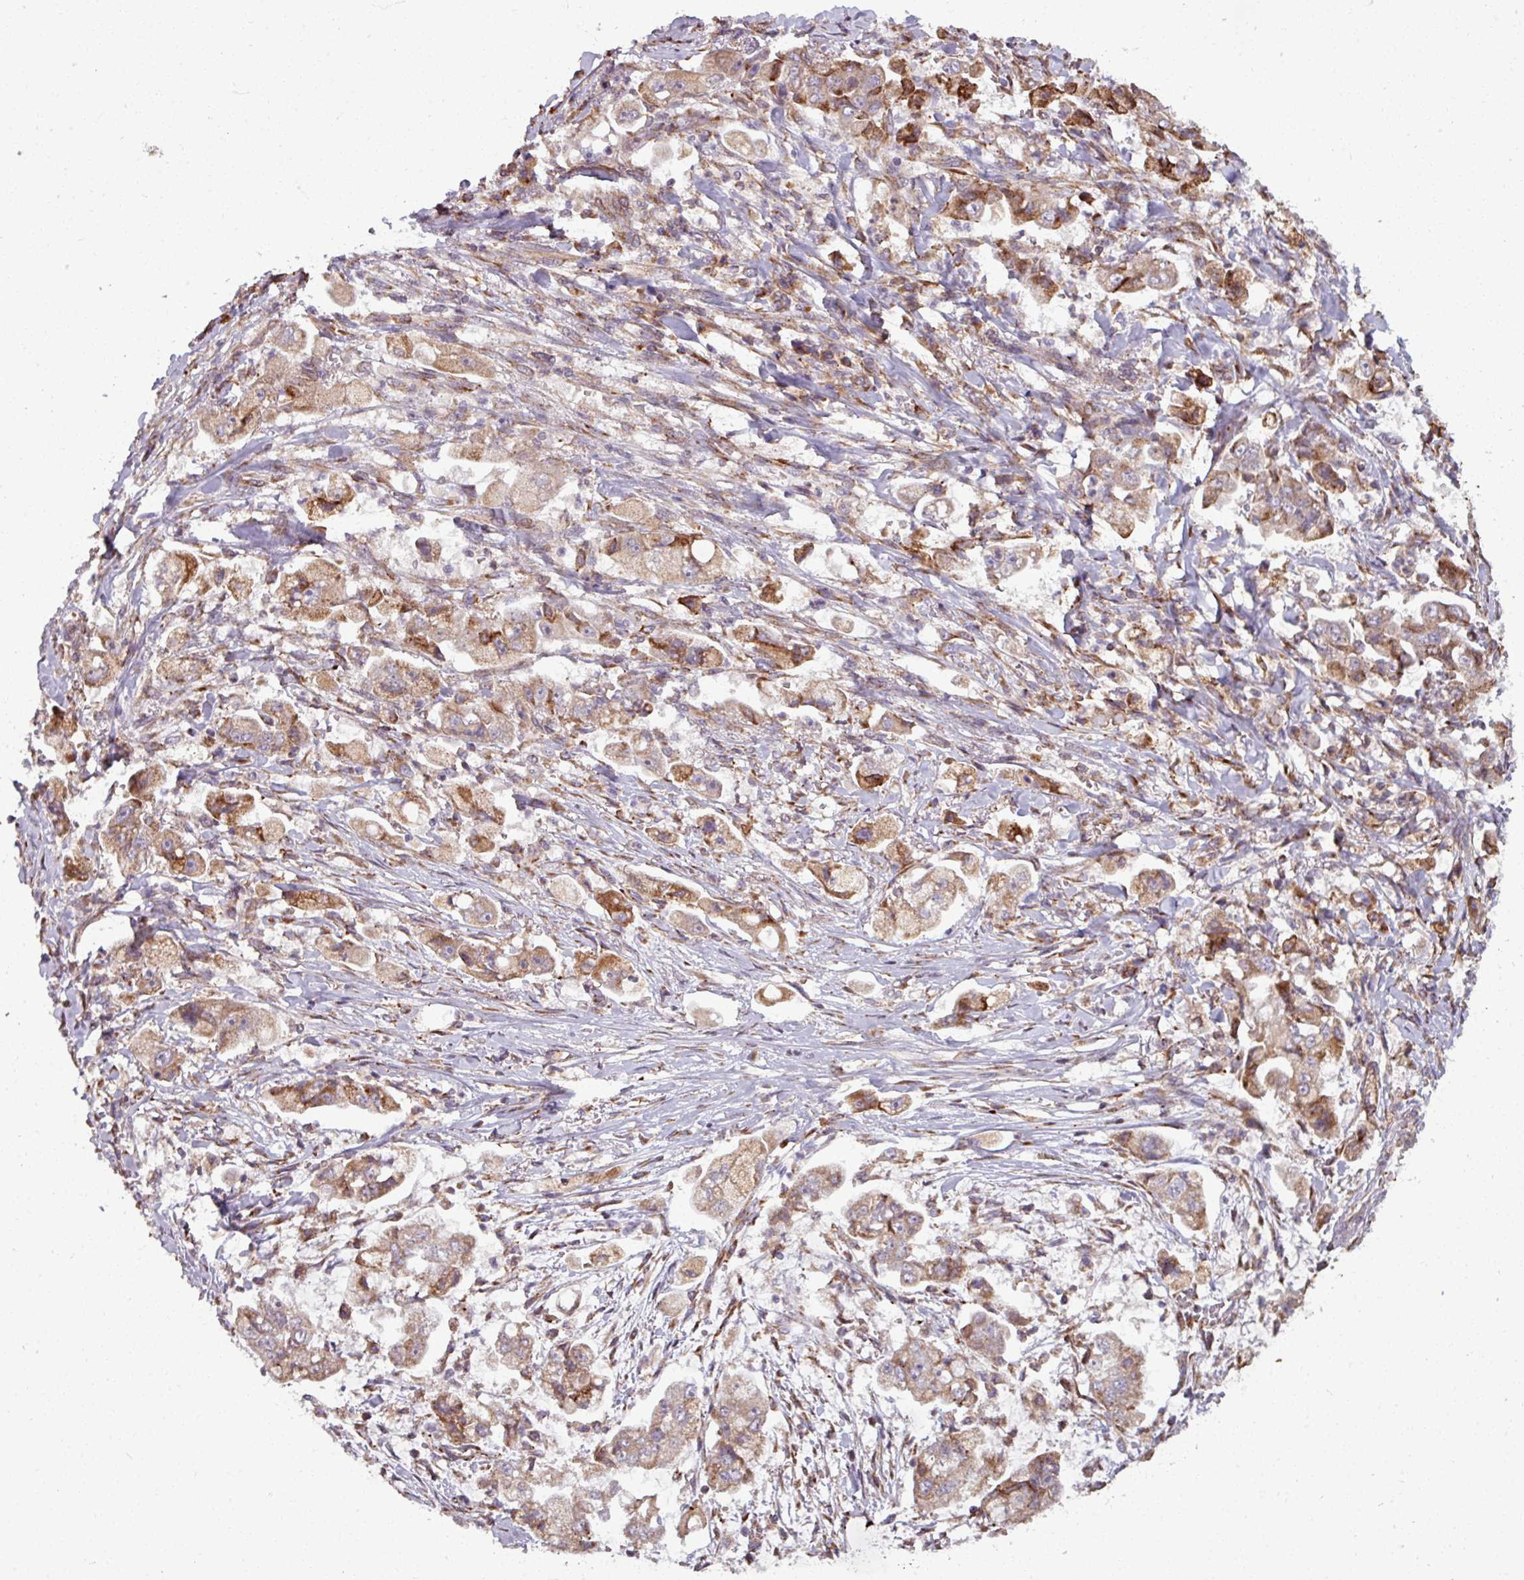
{"staining": {"intensity": "moderate", "quantity": ">75%", "location": "cytoplasmic/membranous"}, "tissue": "stomach cancer", "cell_type": "Tumor cells", "image_type": "cancer", "snomed": [{"axis": "morphology", "description": "Adenocarcinoma, NOS"}, {"axis": "topography", "description": "Stomach"}], "caption": "Protein staining of adenocarcinoma (stomach) tissue exhibits moderate cytoplasmic/membranous staining in about >75% of tumor cells.", "gene": "MAGT1", "patient": {"sex": "male", "age": 62}}